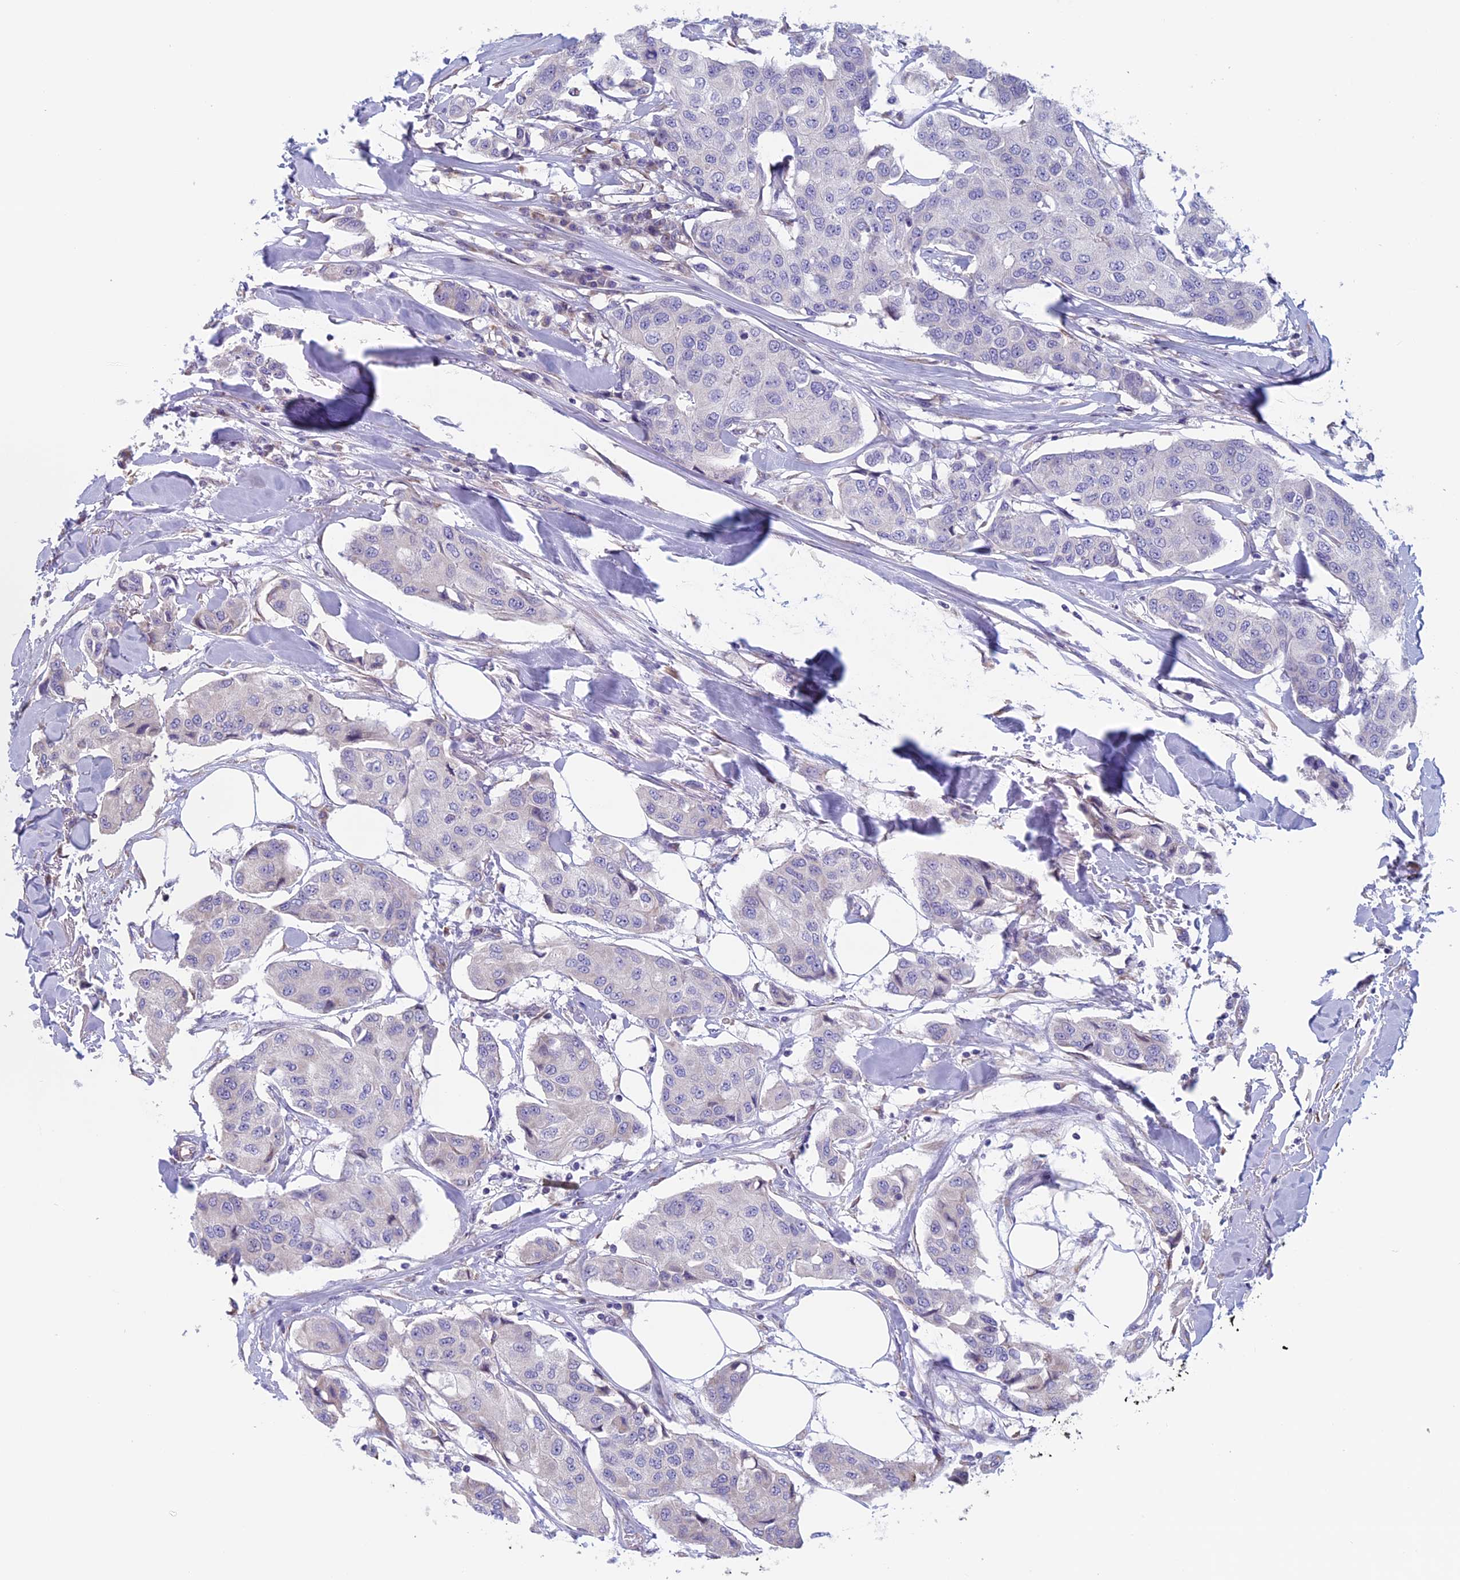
{"staining": {"intensity": "negative", "quantity": "none", "location": "none"}, "tissue": "breast cancer", "cell_type": "Tumor cells", "image_type": "cancer", "snomed": [{"axis": "morphology", "description": "Duct carcinoma"}, {"axis": "topography", "description": "Breast"}], "caption": "Breast cancer stained for a protein using immunohistochemistry reveals no staining tumor cells.", "gene": "BCL2L10", "patient": {"sex": "female", "age": 80}}